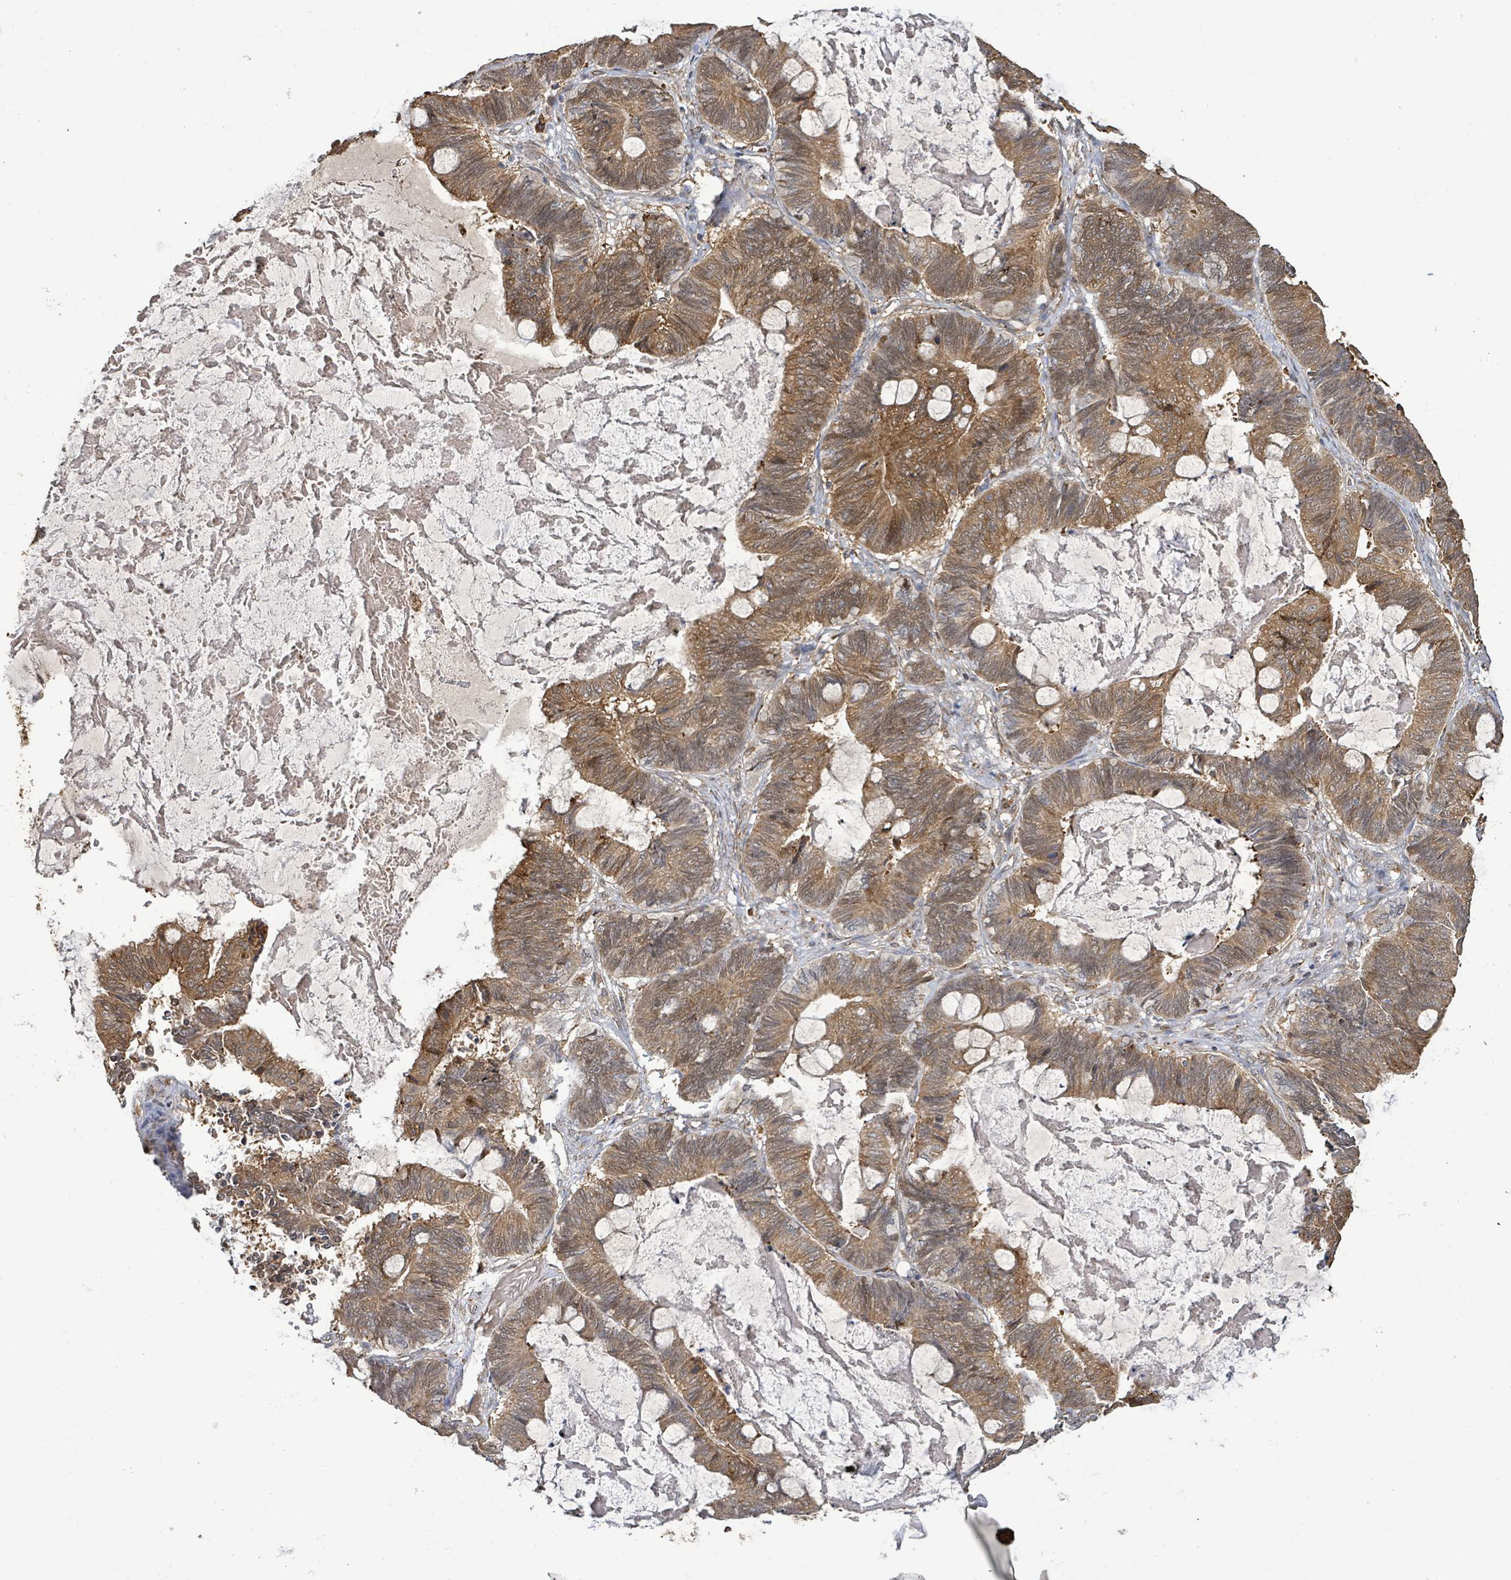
{"staining": {"intensity": "moderate", "quantity": ">75%", "location": "cytoplasmic/membranous"}, "tissue": "ovarian cancer", "cell_type": "Tumor cells", "image_type": "cancer", "snomed": [{"axis": "morphology", "description": "Cystadenocarcinoma, mucinous, NOS"}, {"axis": "topography", "description": "Ovary"}], "caption": "Immunohistochemistry (IHC) (DAB) staining of human ovarian cancer displays moderate cytoplasmic/membranous protein positivity in approximately >75% of tumor cells.", "gene": "ARPIN", "patient": {"sex": "female", "age": 61}}